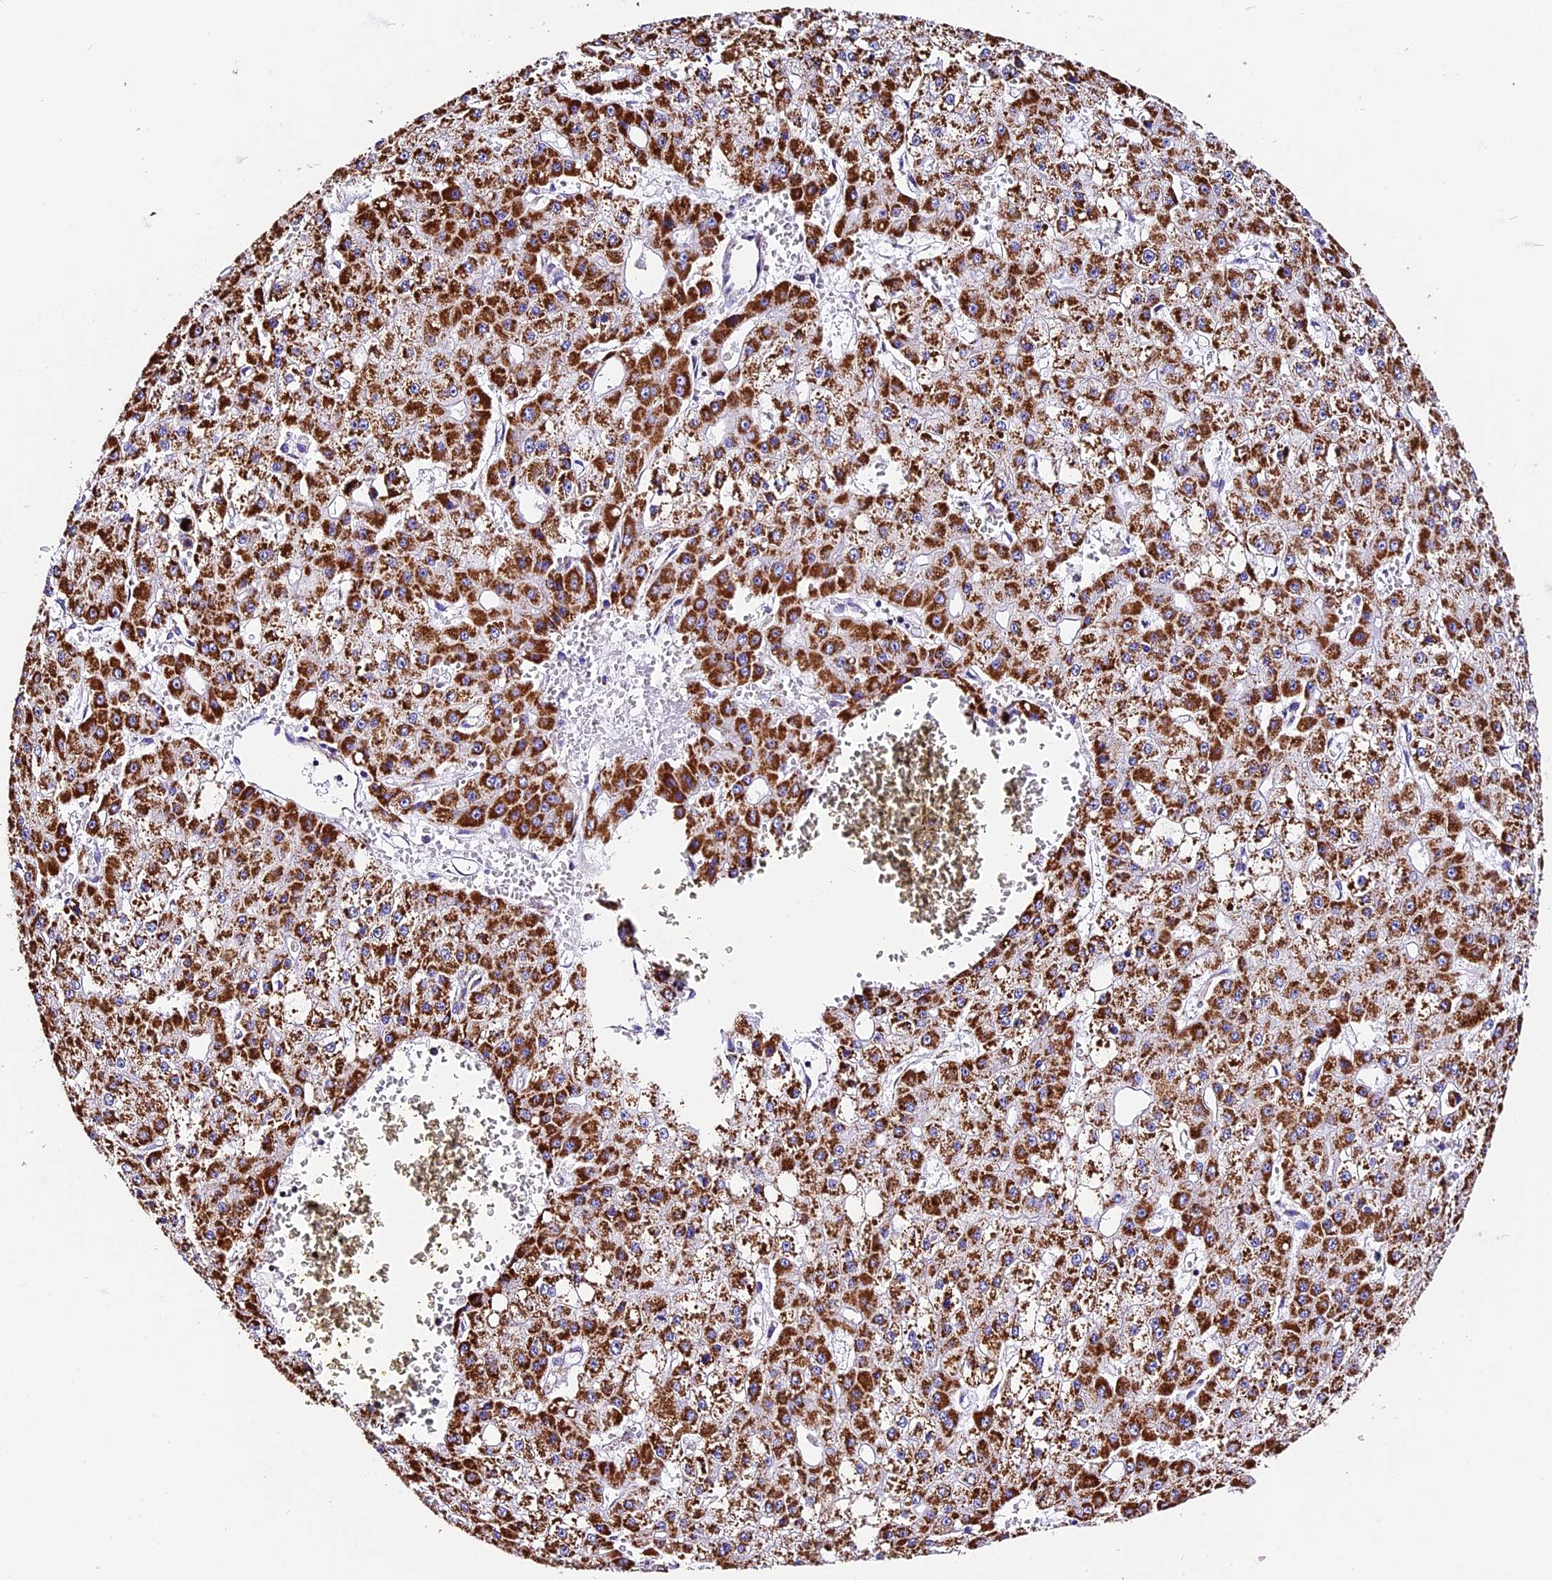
{"staining": {"intensity": "strong", "quantity": ">75%", "location": "cytoplasmic/membranous"}, "tissue": "liver cancer", "cell_type": "Tumor cells", "image_type": "cancer", "snomed": [{"axis": "morphology", "description": "Carcinoma, Hepatocellular, NOS"}, {"axis": "topography", "description": "Liver"}], "caption": "Approximately >75% of tumor cells in human hepatocellular carcinoma (liver) exhibit strong cytoplasmic/membranous protein positivity as visualized by brown immunohistochemical staining.", "gene": "DCAF5", "patient": {"sex": "male", "age": 47}}